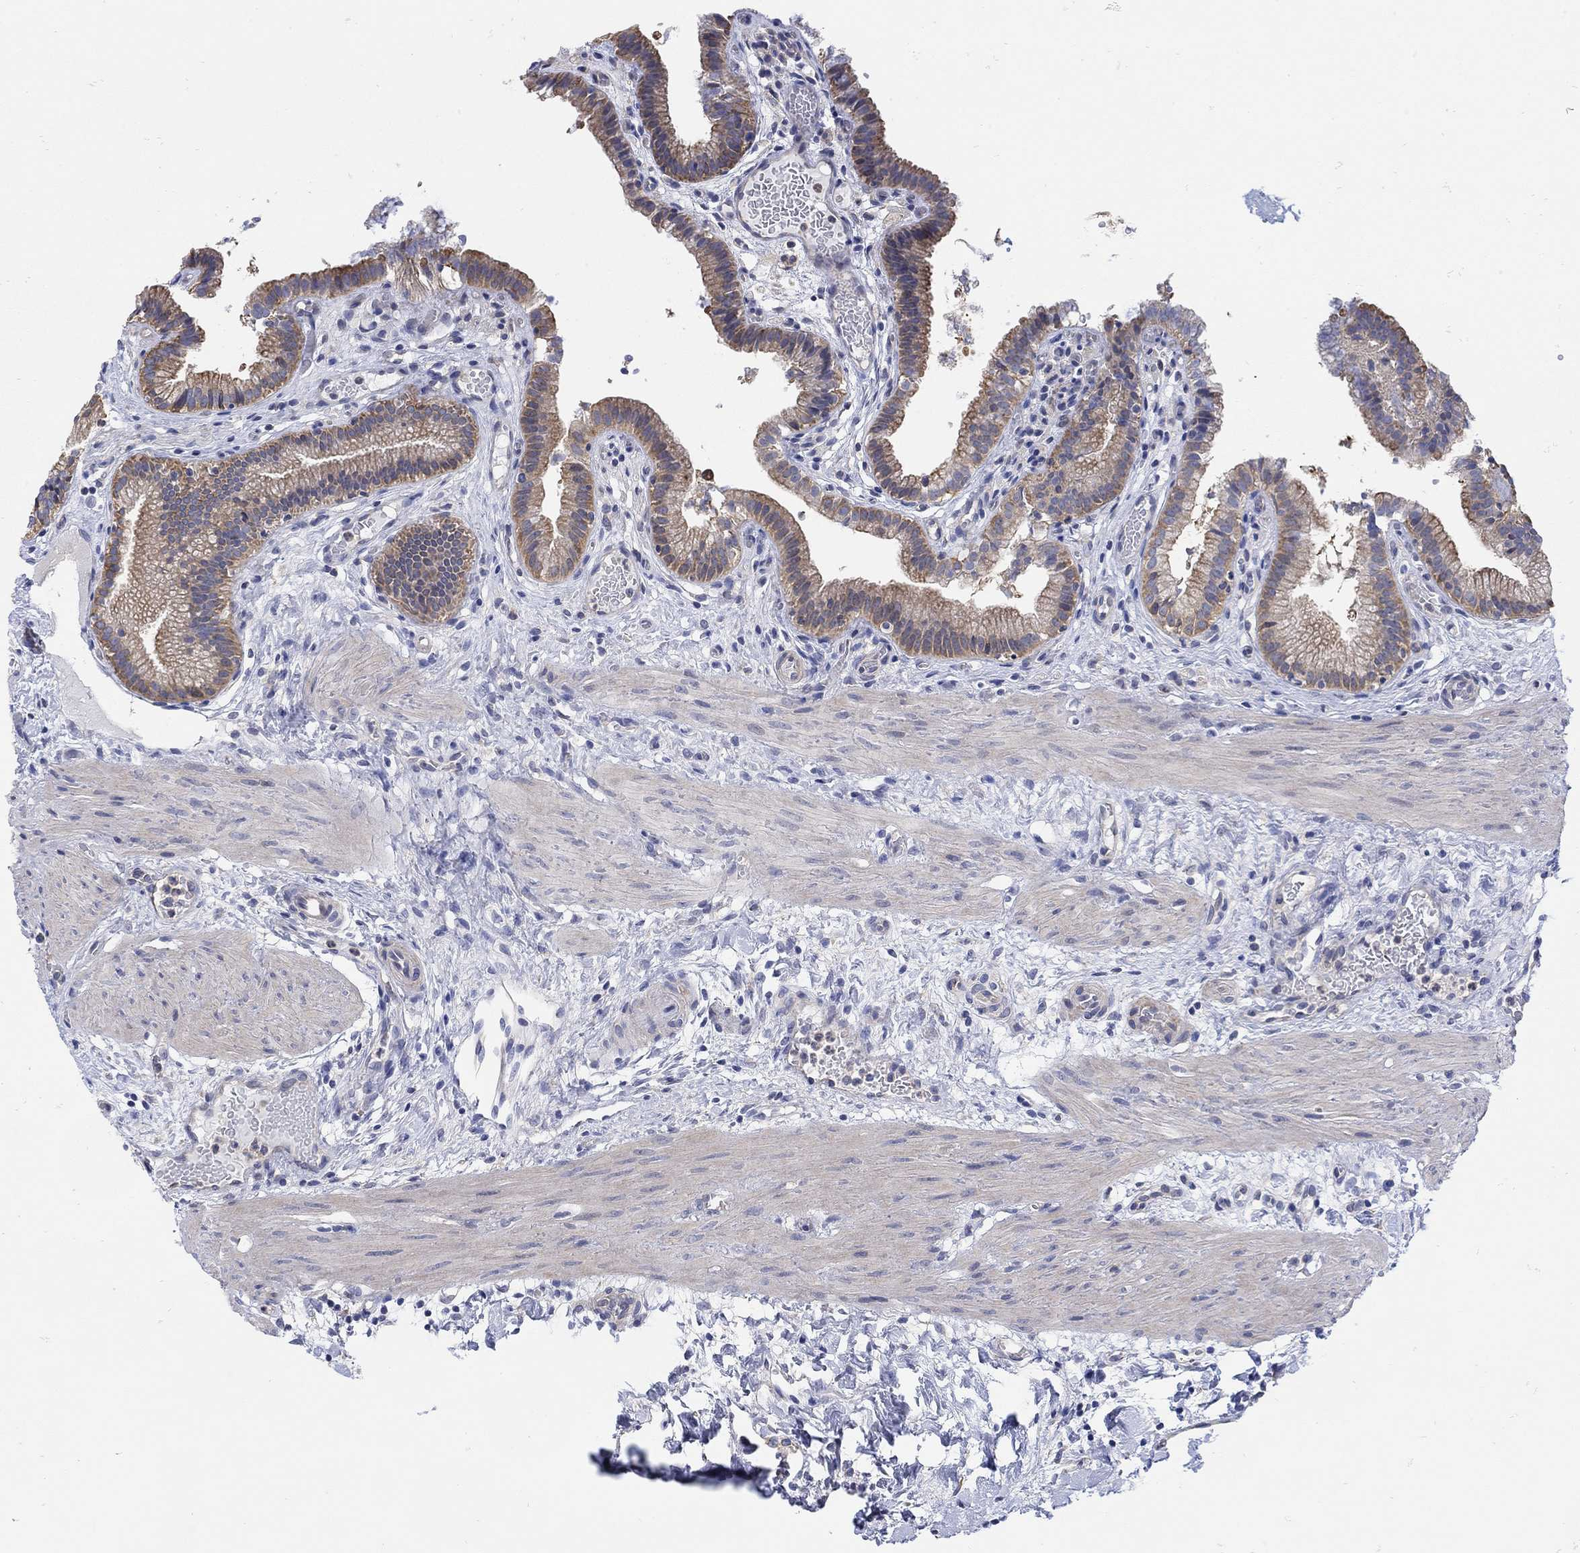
{"staining": {"intensity": "weak", "quantity": "25%-75%", "location": "cytoplasmic/membranous"}, "tissue": "gallbladder", "cell_type": "Glandular cells", "image_type": "normal", "snomed": [{"axis": "morphology", "description": "Normal tissue, NOS"}, {"axis": "topography", "description": "Gallbladder"}], "caption": "Gallbladder was stained to show a protein in brown. There is low levels of weak cytoplasmic/membranous staining in approximately 25%-75% of glandular cells.", "gene": "TEKT3", "patient": {"sex": "female", "age": 24}}